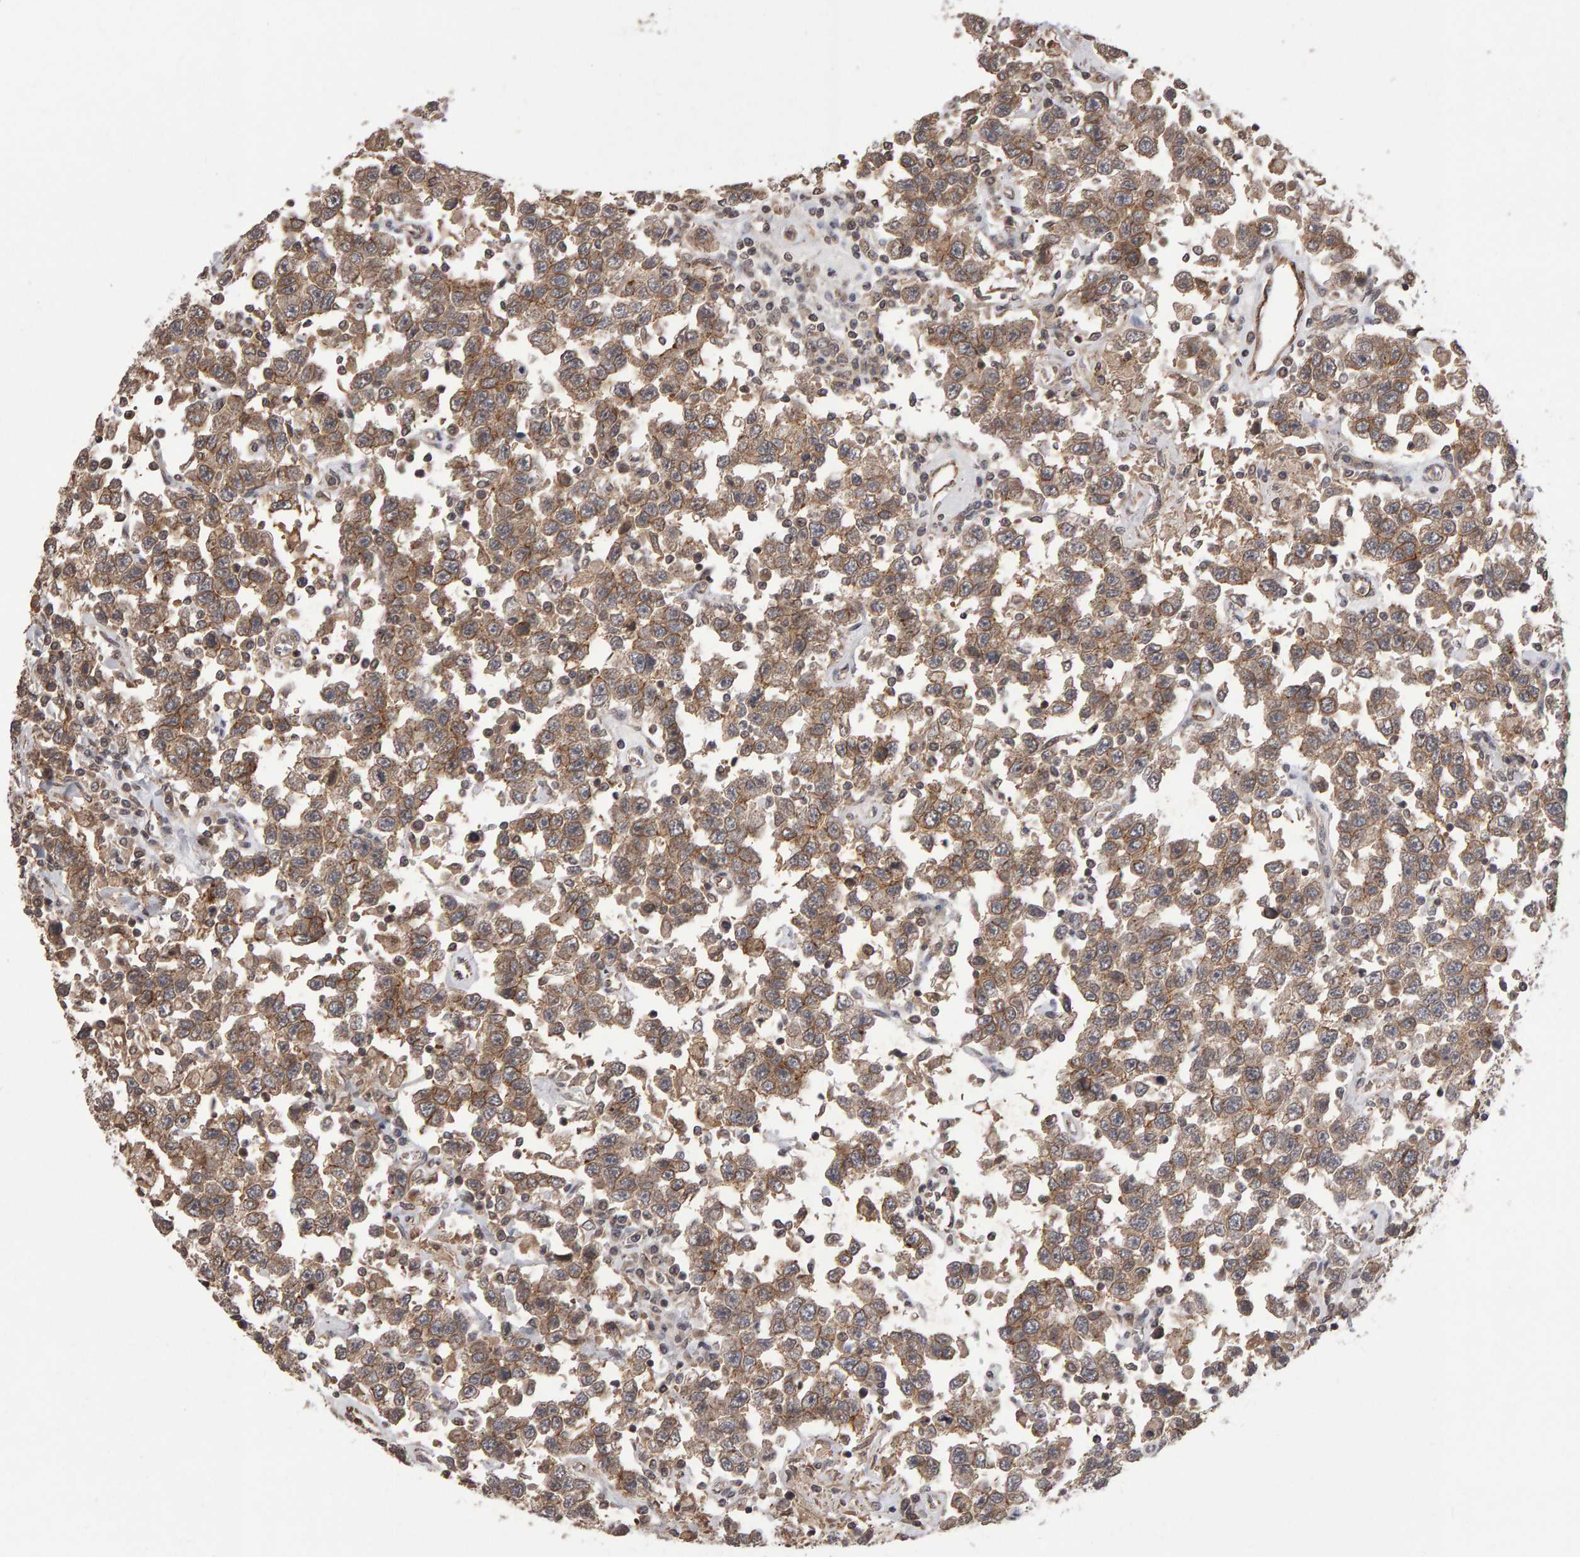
{"staining": {"intensity": "moderate", "quantity": ">75%", "location": "cytoplasmic/membranous"}, "tissue": "testis cancer", "cell_type": "Tumor cells", "image_type": "cancer", "snomed": [{"axis": "morphology", "description": "Seminoma, NOS"}, {"axis": "topography", "description": "Testis"}], "caption": "Immunohistochemical staining of human seminoma (testis) exhibits moderate cytoplasmic/membranous protein expression in about >75% of tumor cells. The staining was performed using DAB to visualize the protein expression in brown, while the nuclei were stained in blue with hematoxylin (Magnification: 20x).", "gene": "SCRIB", "patient": {"sex": "male", "age": 41}}